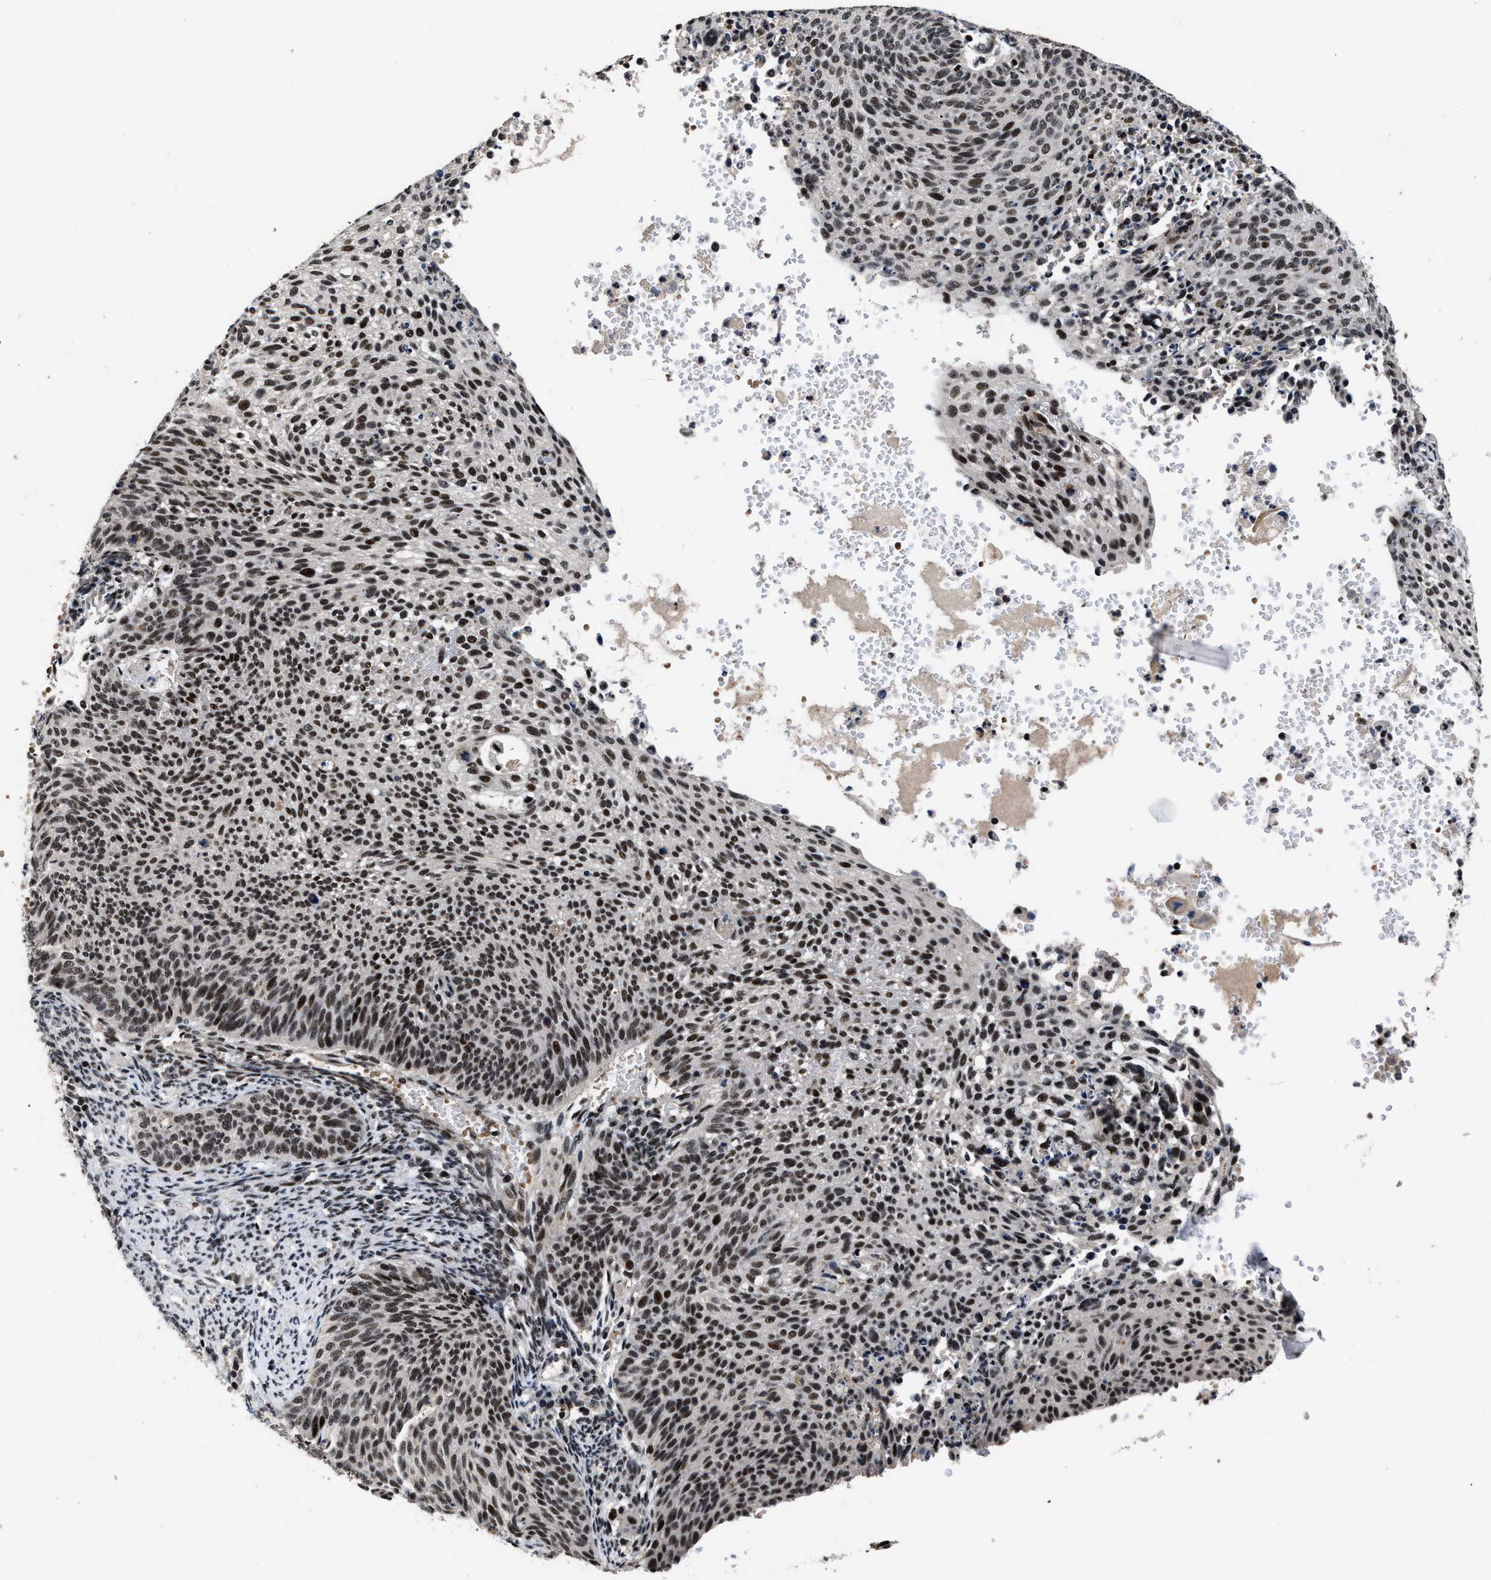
{"staining": {"intensity": "strong", "quantity": ">75%", "location": "nuclear"}, "tissue": "cervical cancer", "cell_type": "Tumor cells", "image_type": "cancer", "snomed": [{"axis": "morphology", "description": "Squamous cell carcinoma, NOS"}, {"axis": "topography", "description": "Cervix"}], "caption": "Immunohistochemistry (IHC) of human cervical cancer (squamous cell carcinoma) shows high levels of strong nuclear positivity in approximately >75% of tumor cells.", "gene": "ZNF233", "patient": {"sex": "female", "age": 70}}